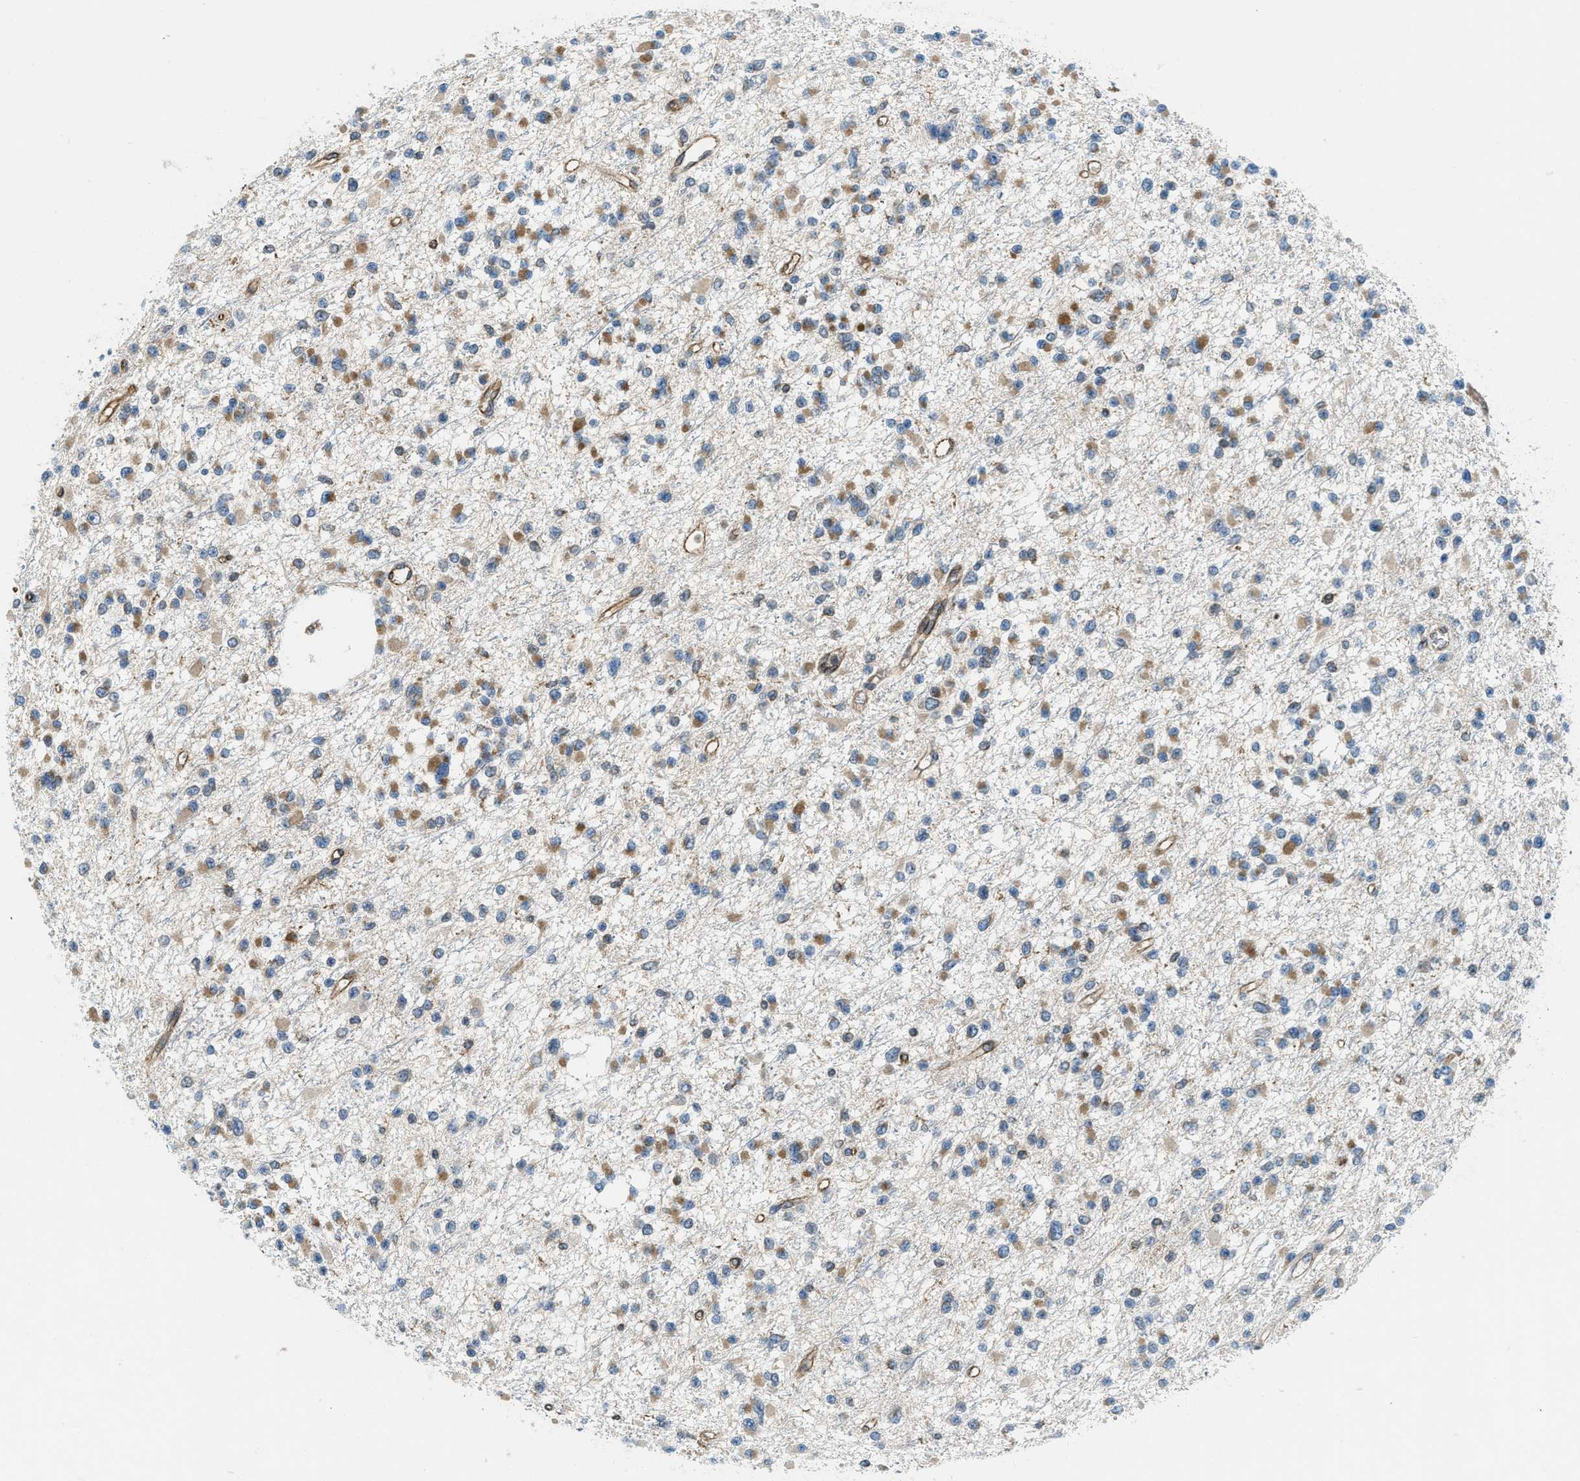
{"staining": {"intensity": "moderate", "quantity": ">75%", "location": "cytoplasmic/membranous"}, "tissue": "glioma", "cell_type": "Tumor cells", "image_type": "cancer", "snomed": [{"axis": "morphology", "description": "Glioma, malignant, Low grade"}, {"axis": "topography", "description": "Brain"}], "caption": "Glioma stained with DAB (3,3'-diaminobenzidine) immunohistochemistry exhibits medium levels of moderate cytoplasmic/membranous expression in about >75% of tumor cells.", "gene": "BCAP31", "patient": {"sex": "female", "age": 22}}